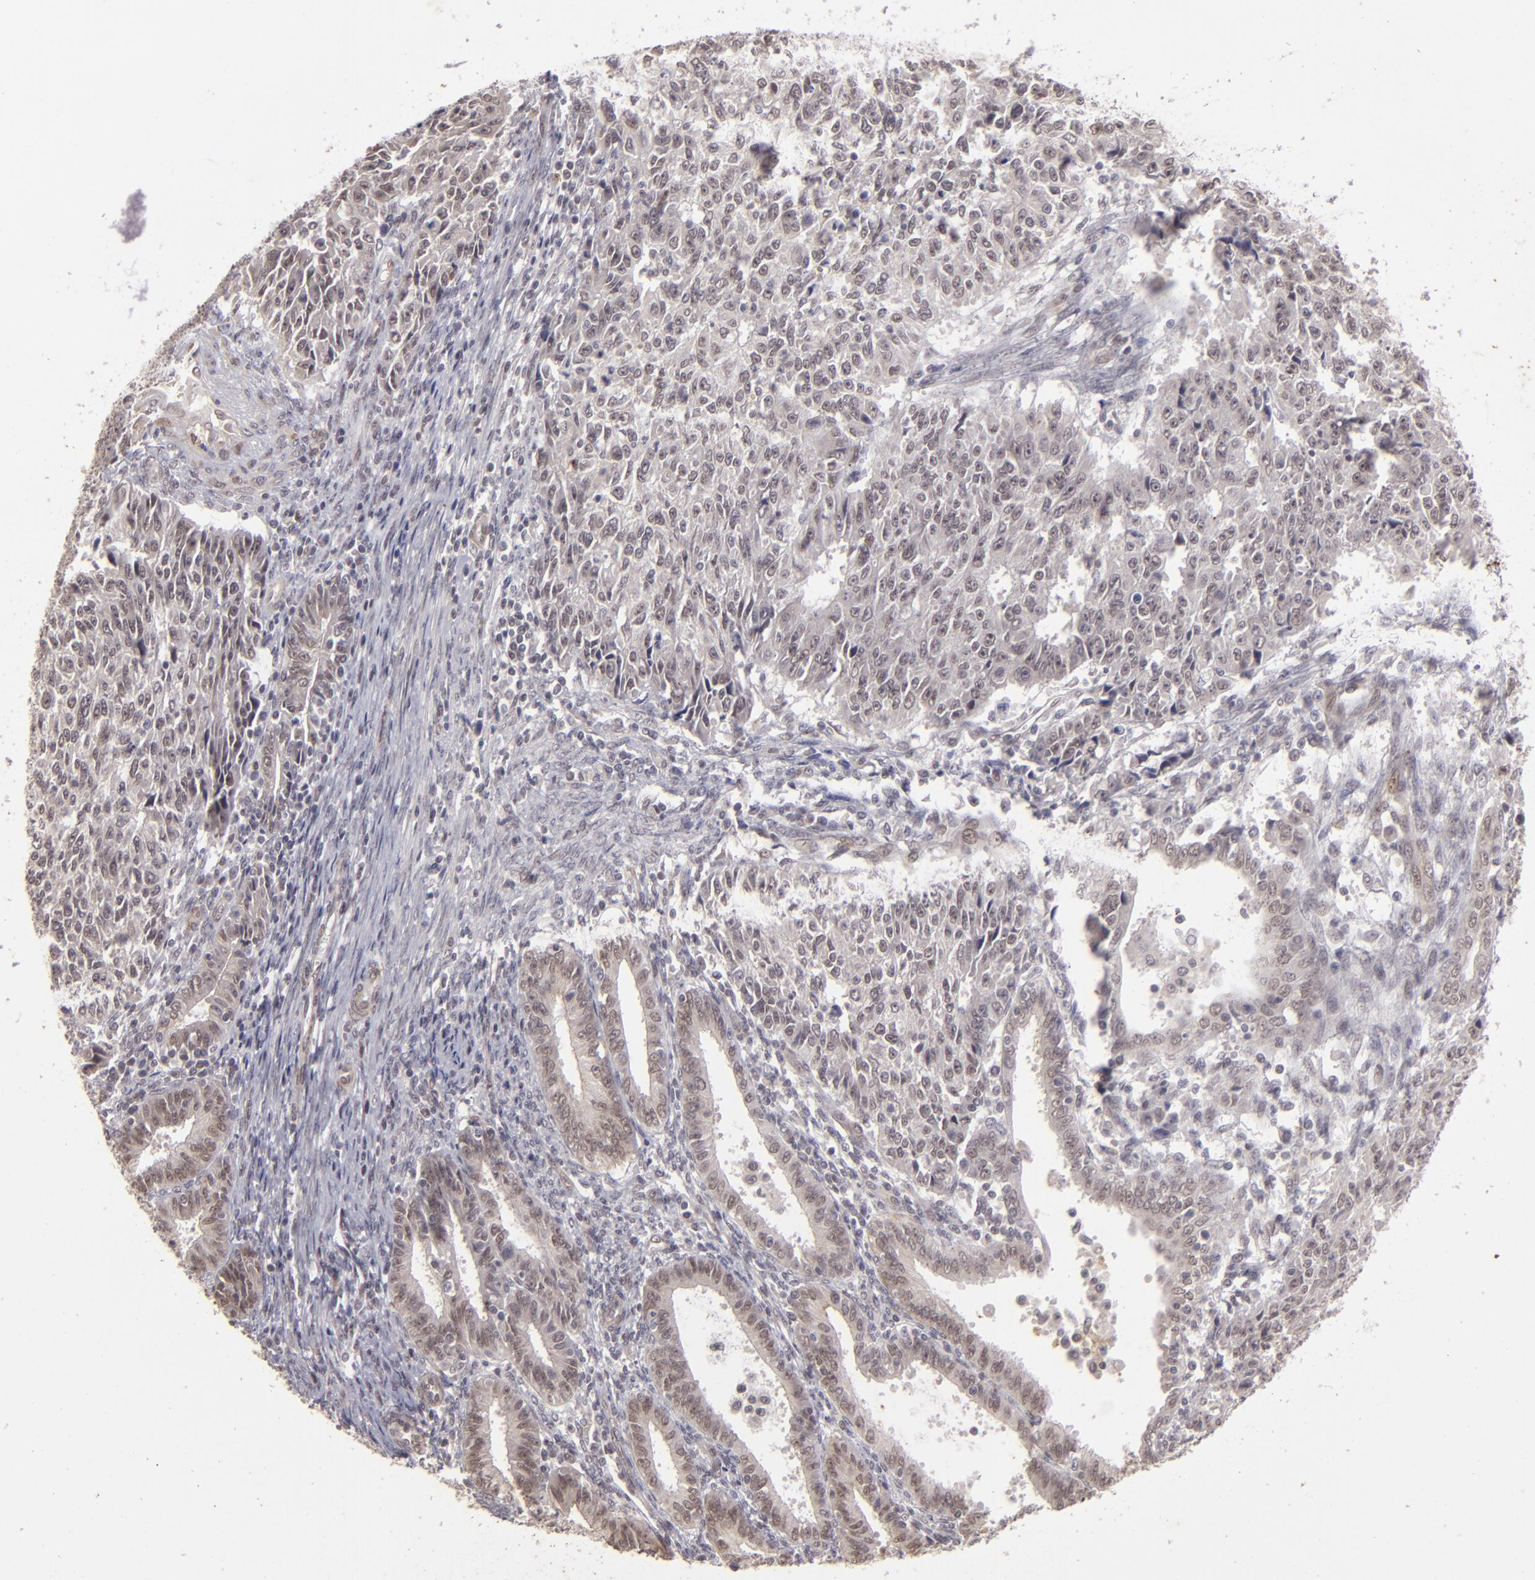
{"staining": {"intensity": "negative", "quantity": "none", "location": "none"}, "tissue": "endometrial cancer", "cell_type": "Tumor cells", "image_type": "cancer", "snomed": [{"axis": "morphology", "description": "Adenocarcinoma, NOS"}, {"axis": "topography", "description": "Endometrium"}], "caption": "This photomicrograph is of endometrial adenocarcinoma stained with immunohistochemistry to label a protein in brown with the nuclei are counter-stained blue. There is no staining in tumor cells. (IHC, brightfield microscopy, high magnification).", "gene": "DFFA", "patient": {"sex": "female", "age": 42}}